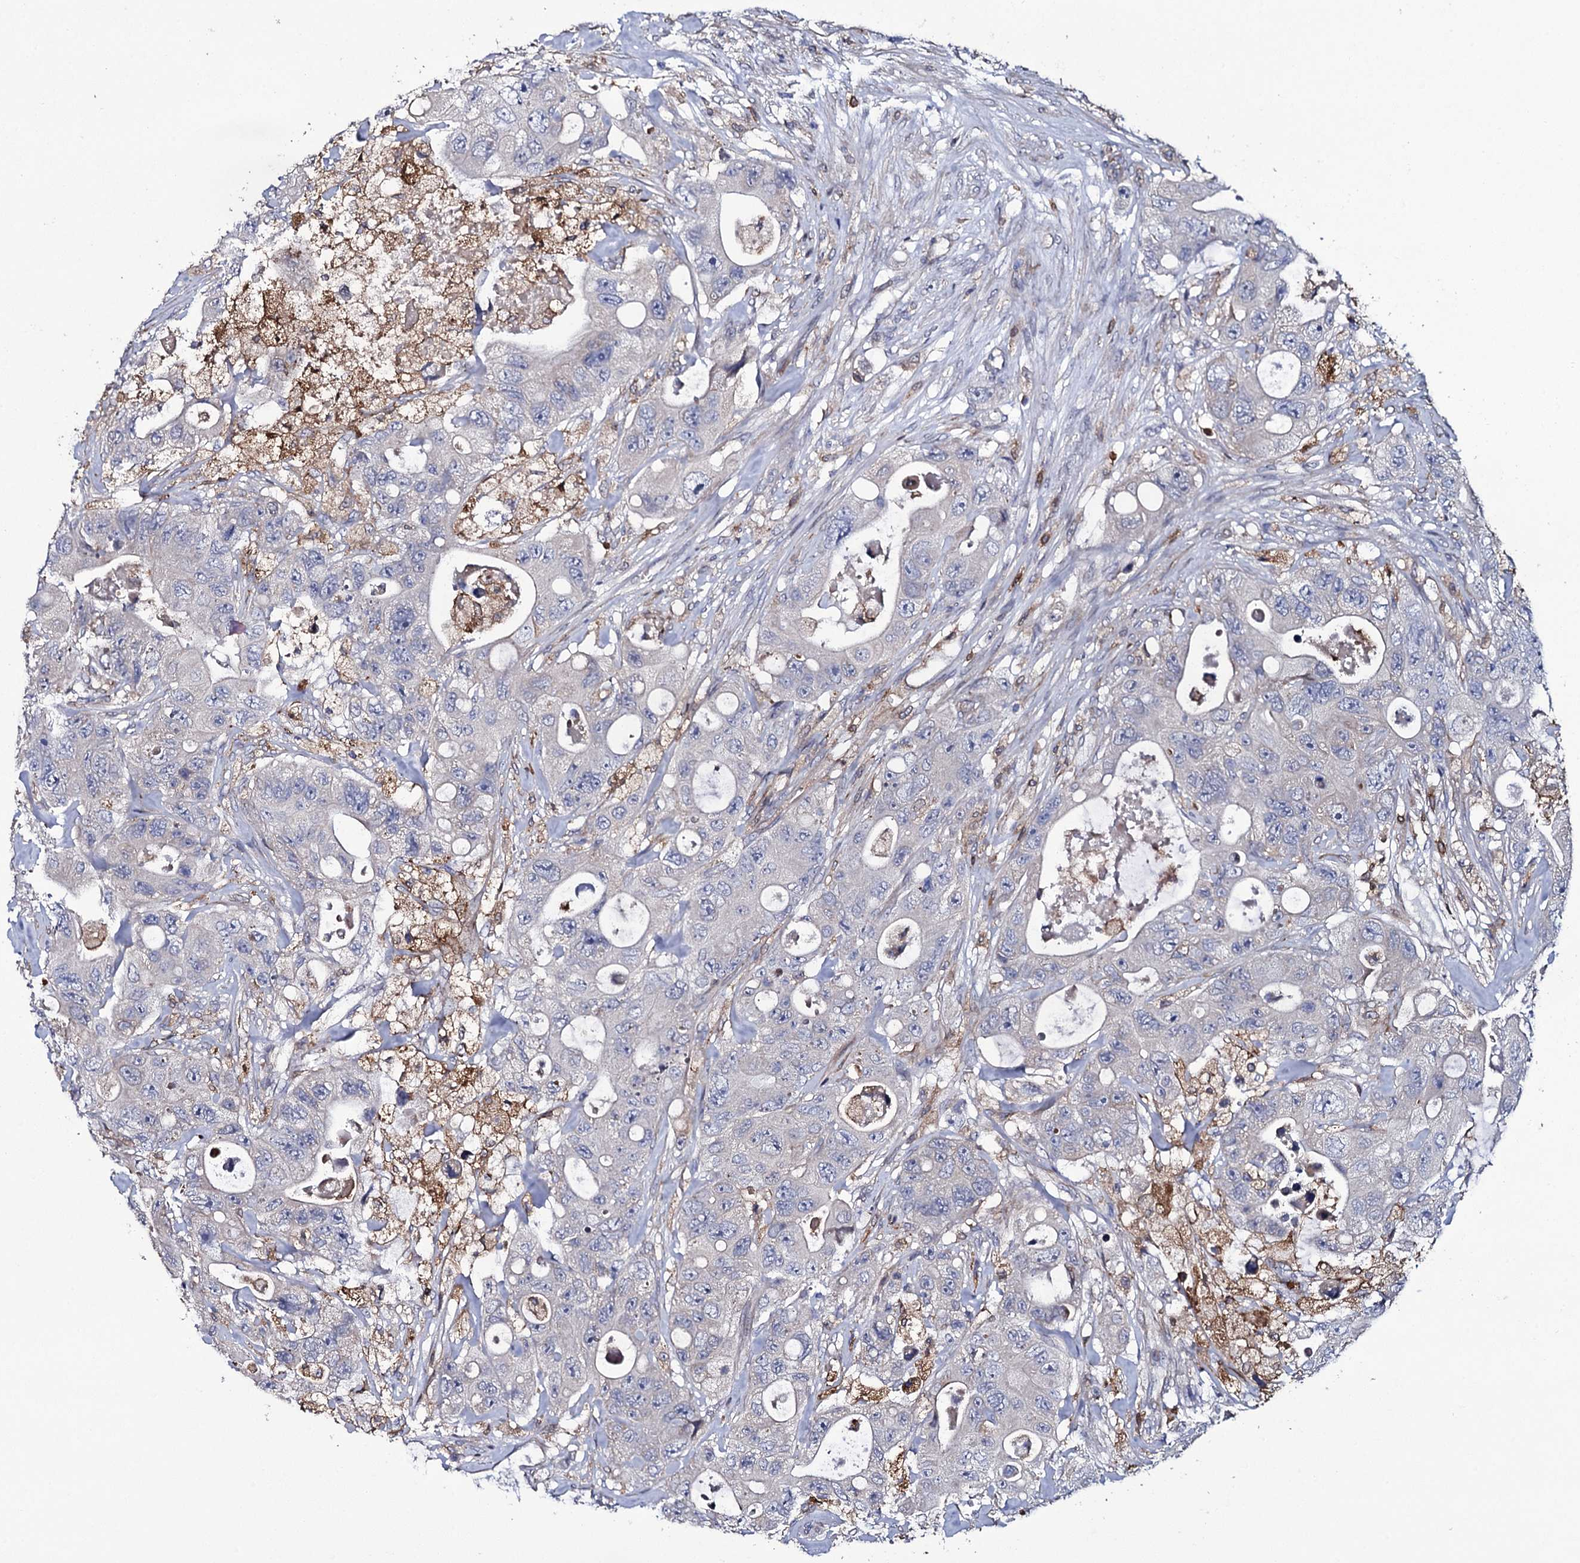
{"staining": {"intensity": "negative", "quantity": "none", "location": "none"}, "tissue": "colorectal cancer", "cell_type": "Tumor cells", "image_type": "cancer", "snomed": [{"axis": "morphology", "description": "Adenocarcinoma, NOS"}, {"axis": "topography", "description": "Colon"}], "caption": "DAB (3,3'-diaminobenzidine) immunohistochemical staining of human adenocarcinoma (colorectal) shows no significant staining in tumor cells.", "gene": "TTC23", "patient": {"sex": "female", "age": 46}}